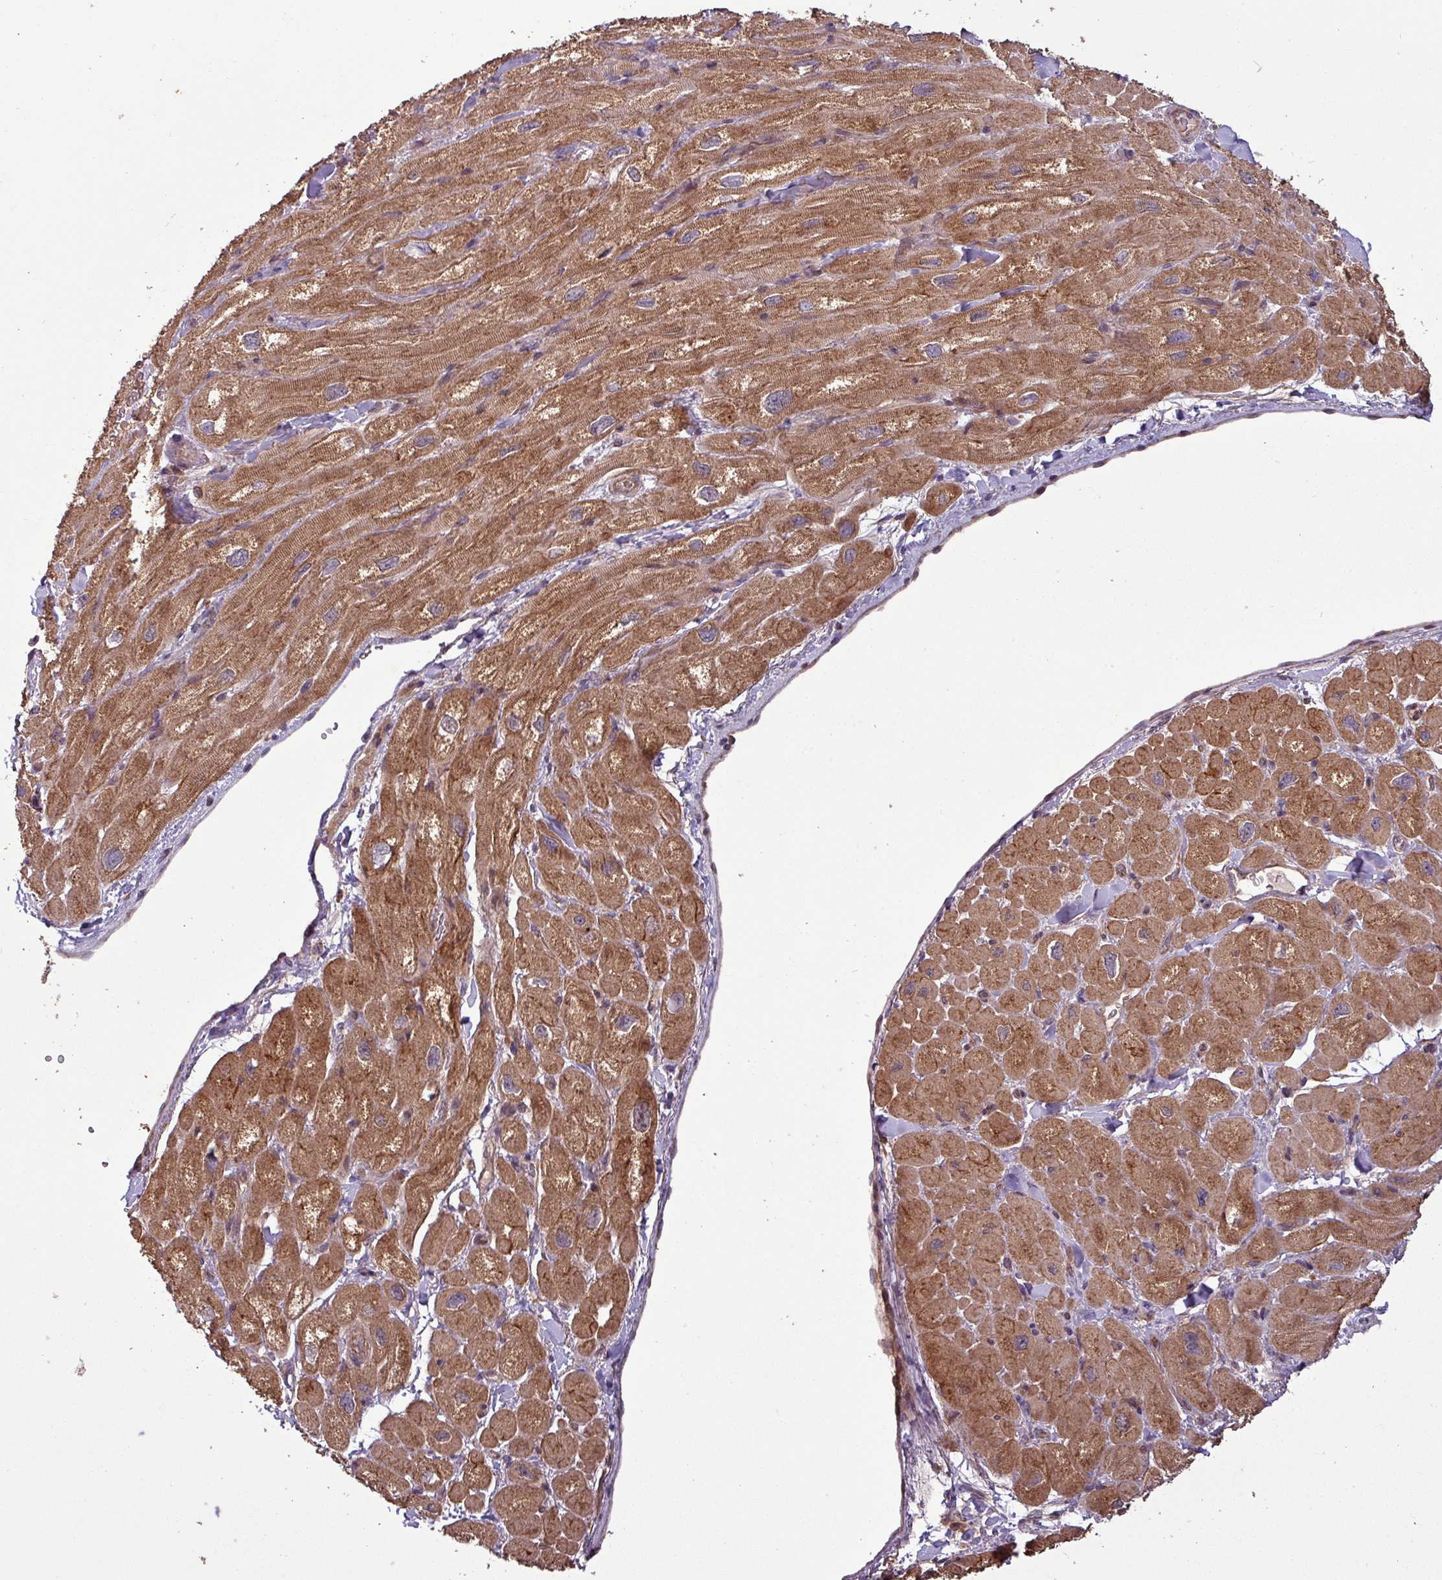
{"staining": {"intensity": "moderate", "quantity": ">75%", "location": "cytoplasmic/membranous"}, "tissue": "heart muscle", "cell_type": "Cardiomyocytes", "image_type": "normal", "snomed": [{"axis": "morphology", "description": "Normal tissue, NOS"}, {"axis": "topography", "description": "Heart"}], "caption": "Immunohistochemistry (IHC) of normal heart muscle demonstrates medium levels of moderate cytoplasmic/membranous staining in approximately >75% of cardiomyocytes.", "gene": "NT5C3A", "patient": {"sex": "male", "age": 65}}